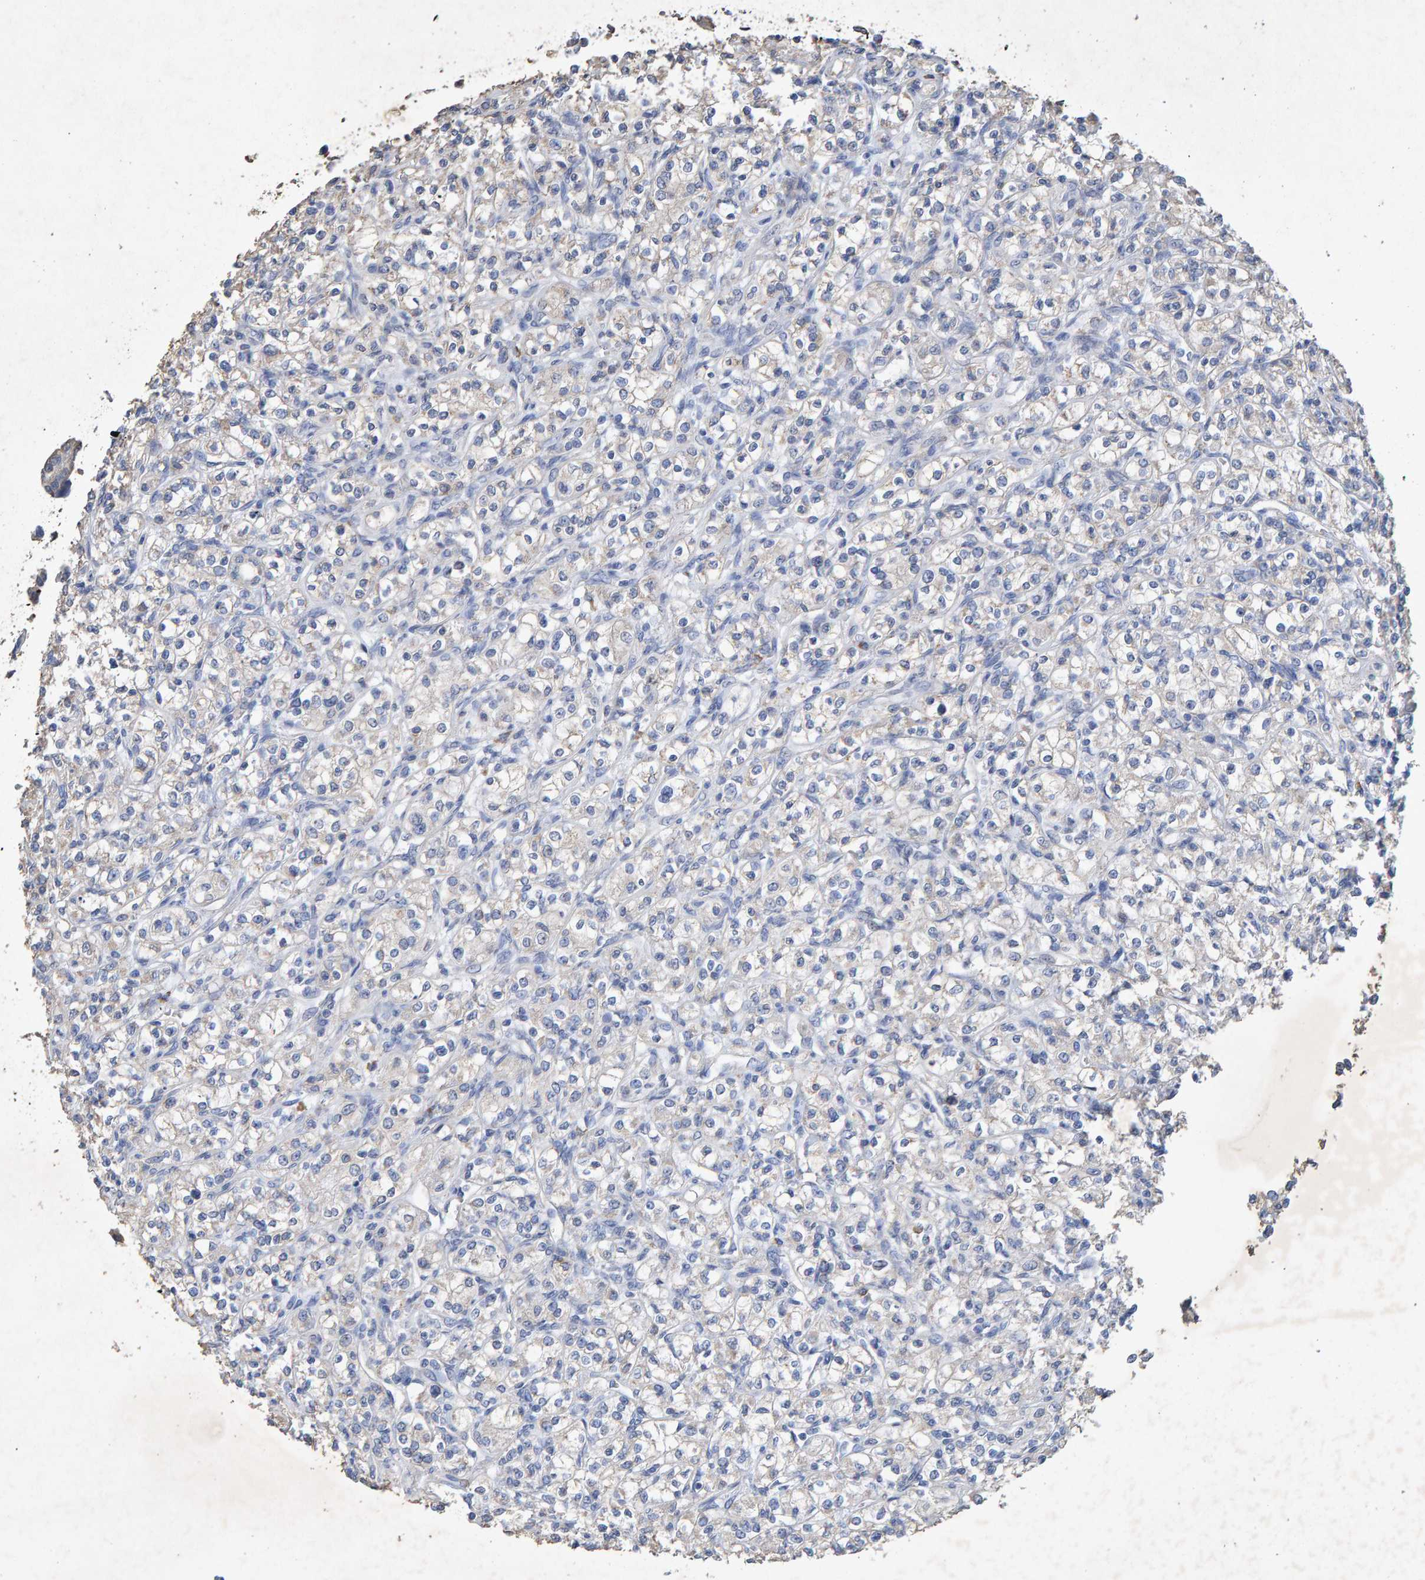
{"staining": {"intensity": "negative", "quantity": "none", "location": "none"}, "tissue": "renal cancer", "cell_type": "Tumor cells", "image_type": "cancer", "snomed": [{"axis": "morphology", "description": "Adenocarcinoma, NOS"}, {"axis": "topography", "description": "Kidney"}], "caption": "The micrograph reveals no significant staining in tumor cells of renal cancer (adenocarcinoma). Brightfield microscopy of immunohistochemistry (IHC) stained with DAB (3,3'-diaminobenzidine) (brown) and hematoxylin (blue), captured at high magnification.", "gene": "CTH", "patient": {"sex": "male", "age": 77}}